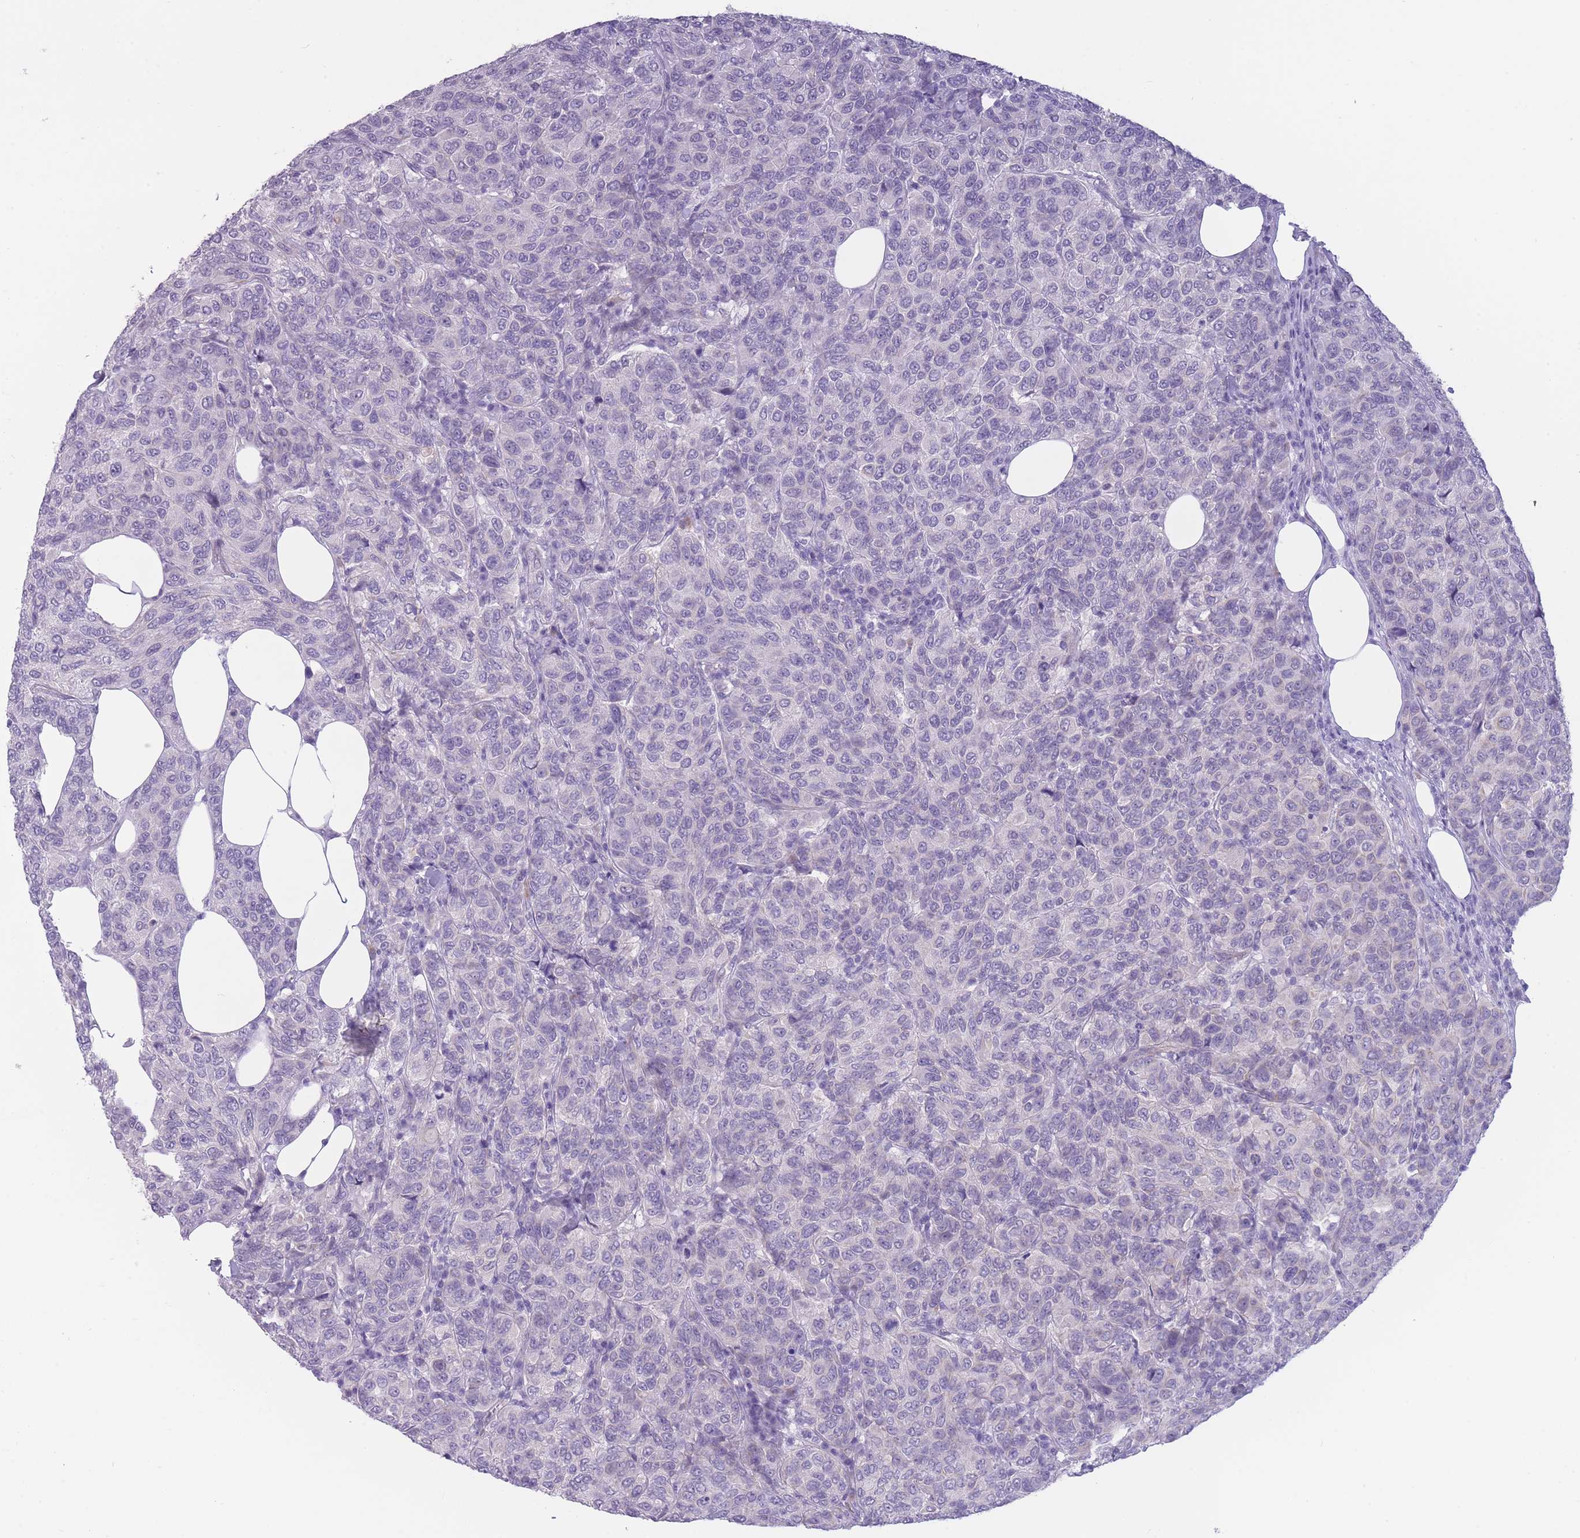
{"staining": {"intensity": "negative", "quantity": "none", "location": "none"}, "tissue": "breast cancer", "cell_type": "Tumor cells", "image_type": "cancer", "snomed": [{"axis": "morphology", "description": "Duct carcinoma"}, {"axis": "topography", "description": "Breast"}], "caption": "Immunohistochemistry (IHC) micrograph of human intraductal carcinoma (breast) stained for a protein (brown), which demonstrates no positivity in tumor cells.", "gene": "DCANP1", "patient": {"sex": "female", "age": 55}}